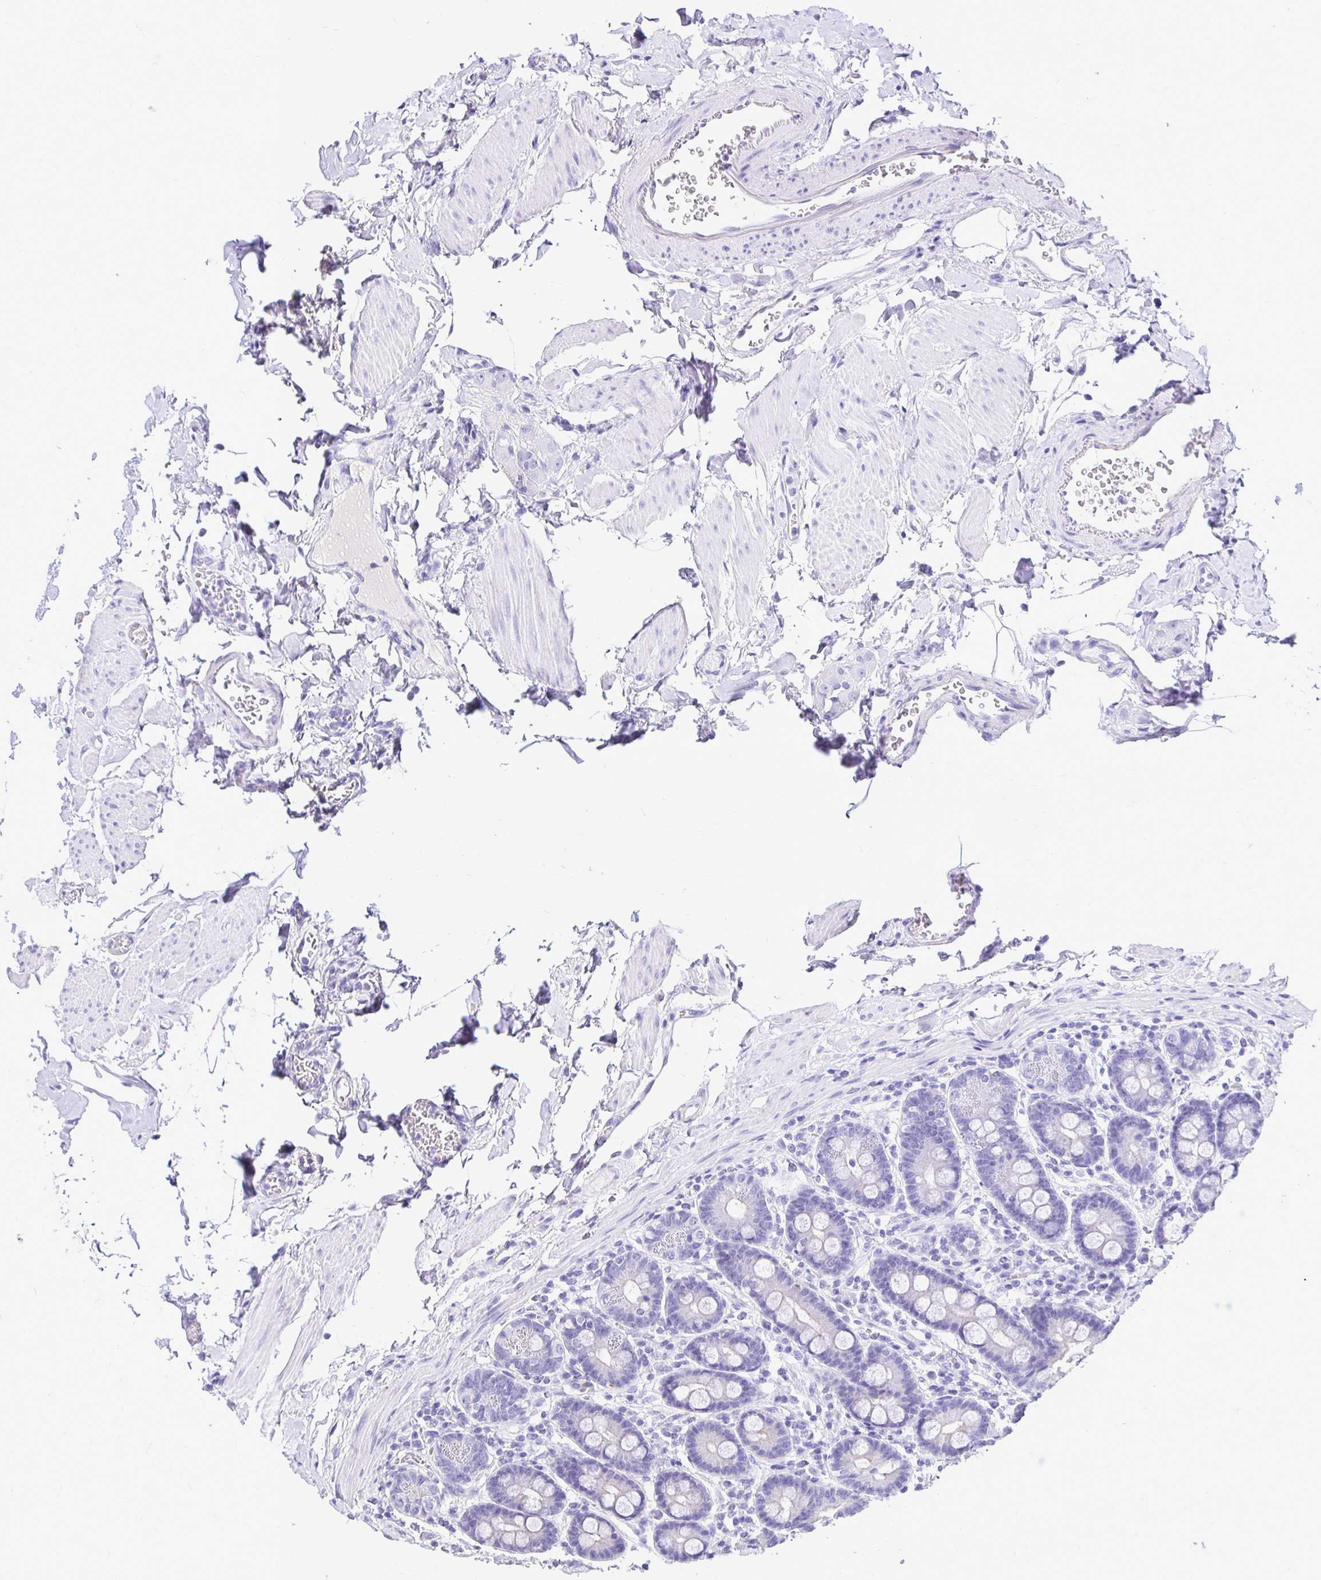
{"staining": {"intensity": "negative", "quantity": "none", "location": "none"}, "tissue": "duodenum", "cell_type": "Glandular cells", "image_type": "normal", "snomed": [{"axis": "morphology", "description": "Normal tissue, NOS"}, {"axis": "topography", "description": "Pancreas"}, {"axis": "topography", "description": "Duodenum"}], "caption": "A high-resolution image shows IHC staining of normal duodenum, which demonstrates no significant positivity in glandular cells.", "gene": "TAF1D", "patient": {"sex": "male", "age": 59}}